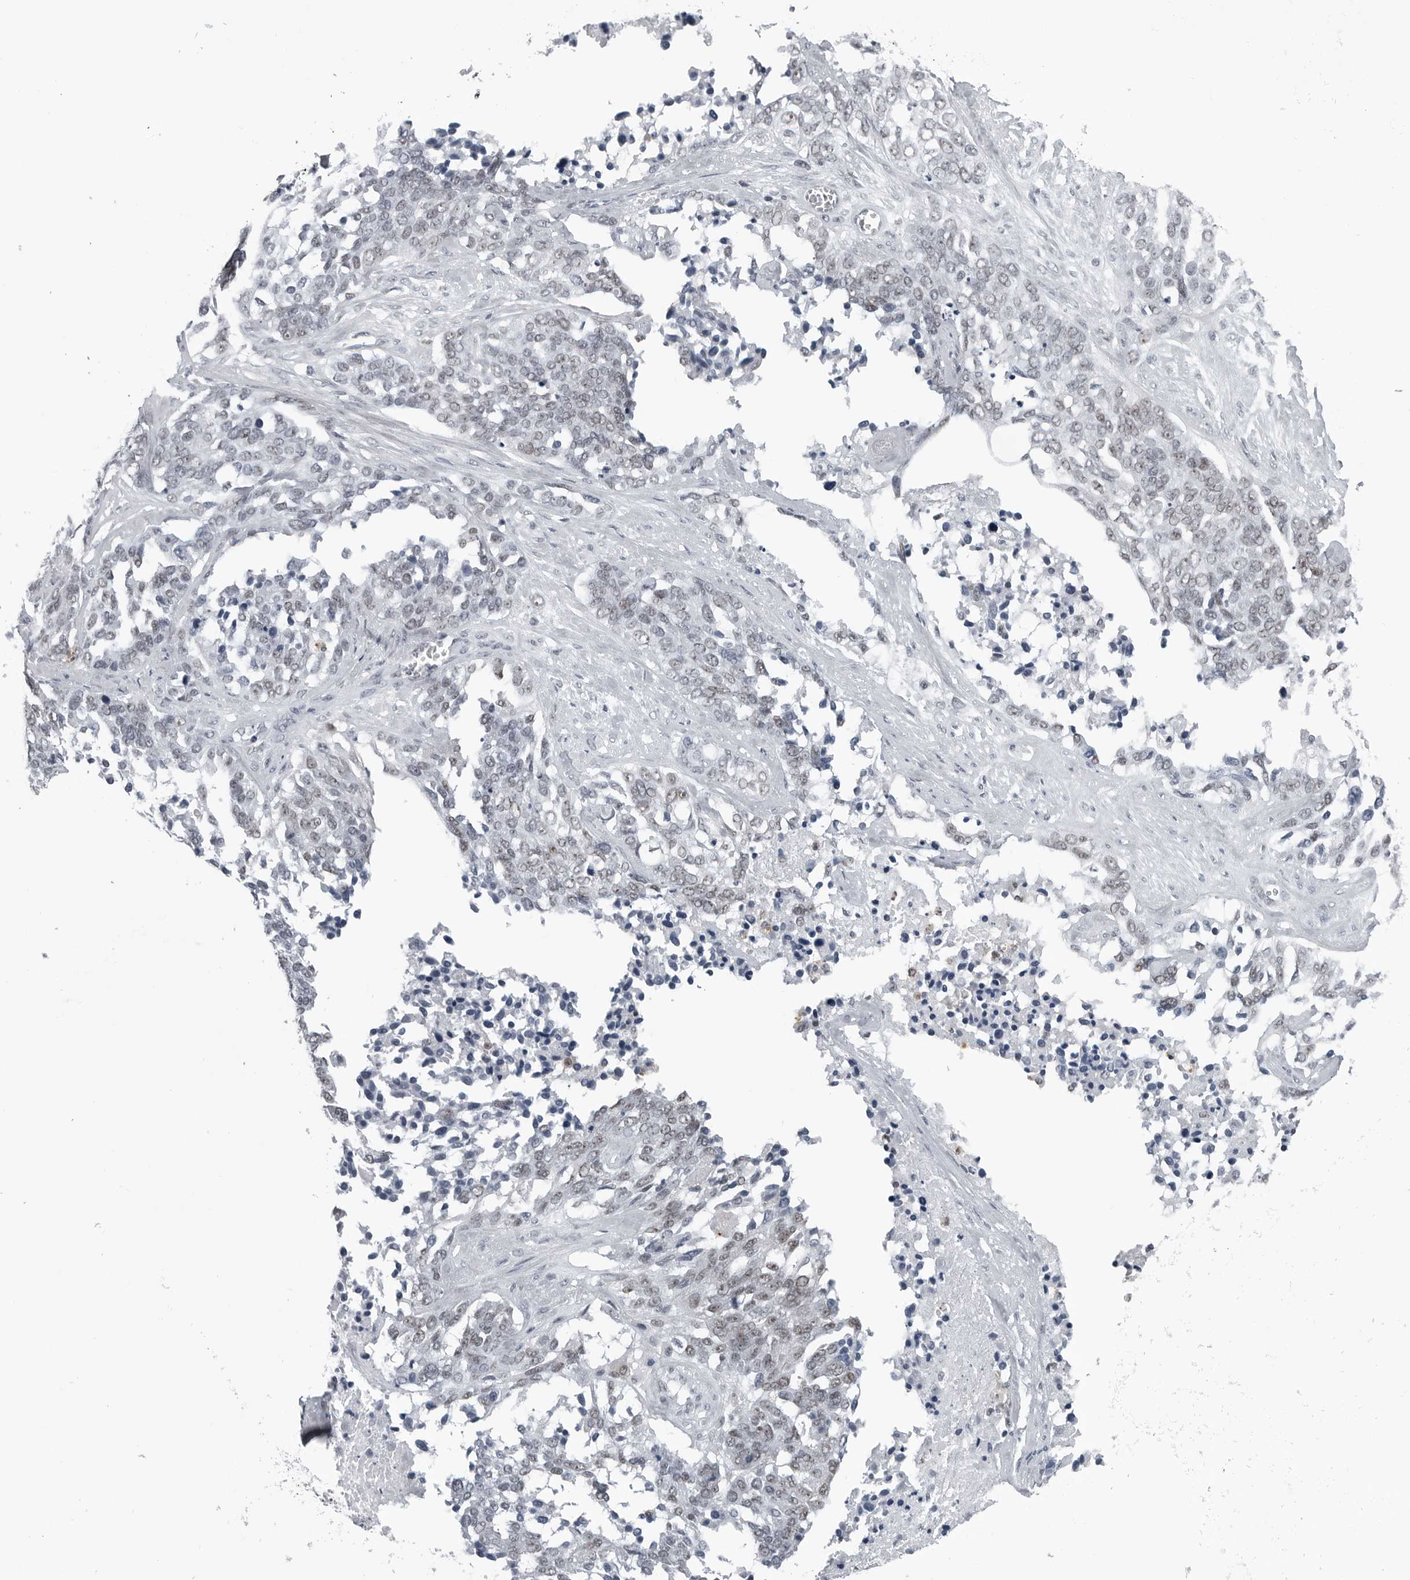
{"staining": {"intensity": "weak", "quantity": "25%-75%", "location": "nuclear"}, "tissue": "ovarian cancer", "cell_type": "Tumor cells", "image_type": "cancer", "snomed": [{"axis": "morphology", "description": "Cystadenocarcinoma, serous, NOS"}, {"axis": "topography", "description": "Ovary"}], "caption": "Ovarian cancer stained with a protein marker exhibits weak staining in tumor cells.", "gene": "AKR1A1", "patient": {"sex": "female", "age": 44}}